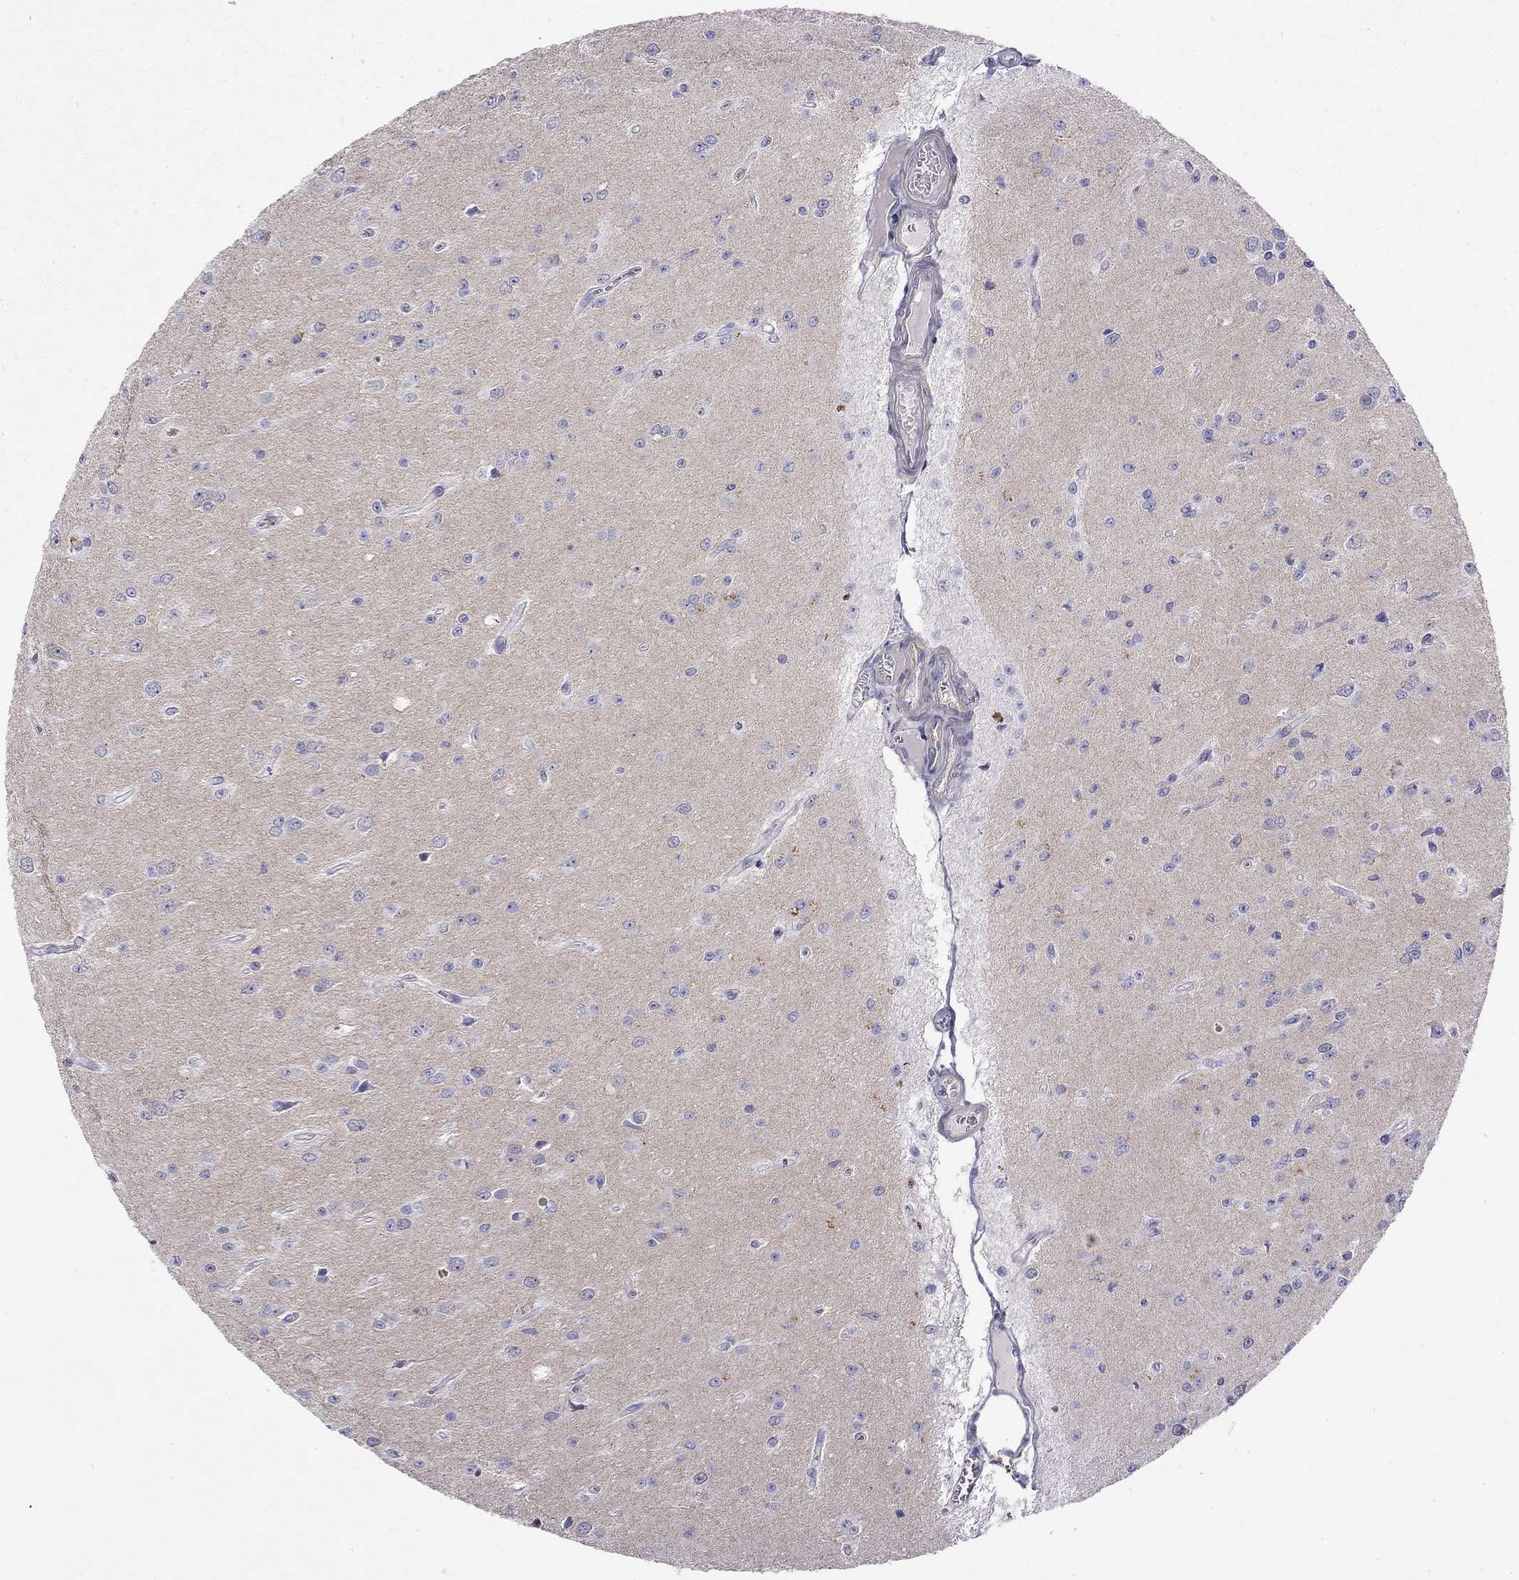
{"staining": {"intensity": "negative", "quantity": "none", "location": "none"}, "tissue": "glioma", "cell_type": "Tumor cells", "image_type": "cancer", "snomed": [{"axis": "morphology", "description": "Glioma, malignant, Low grade"}, {"axis": "topography", "description": "Brain"}], "caption": "Tumor cells show no significant protein staining in glioma.", "gene": "RTL1", "patient": {"sex": "female", "age": 45}}